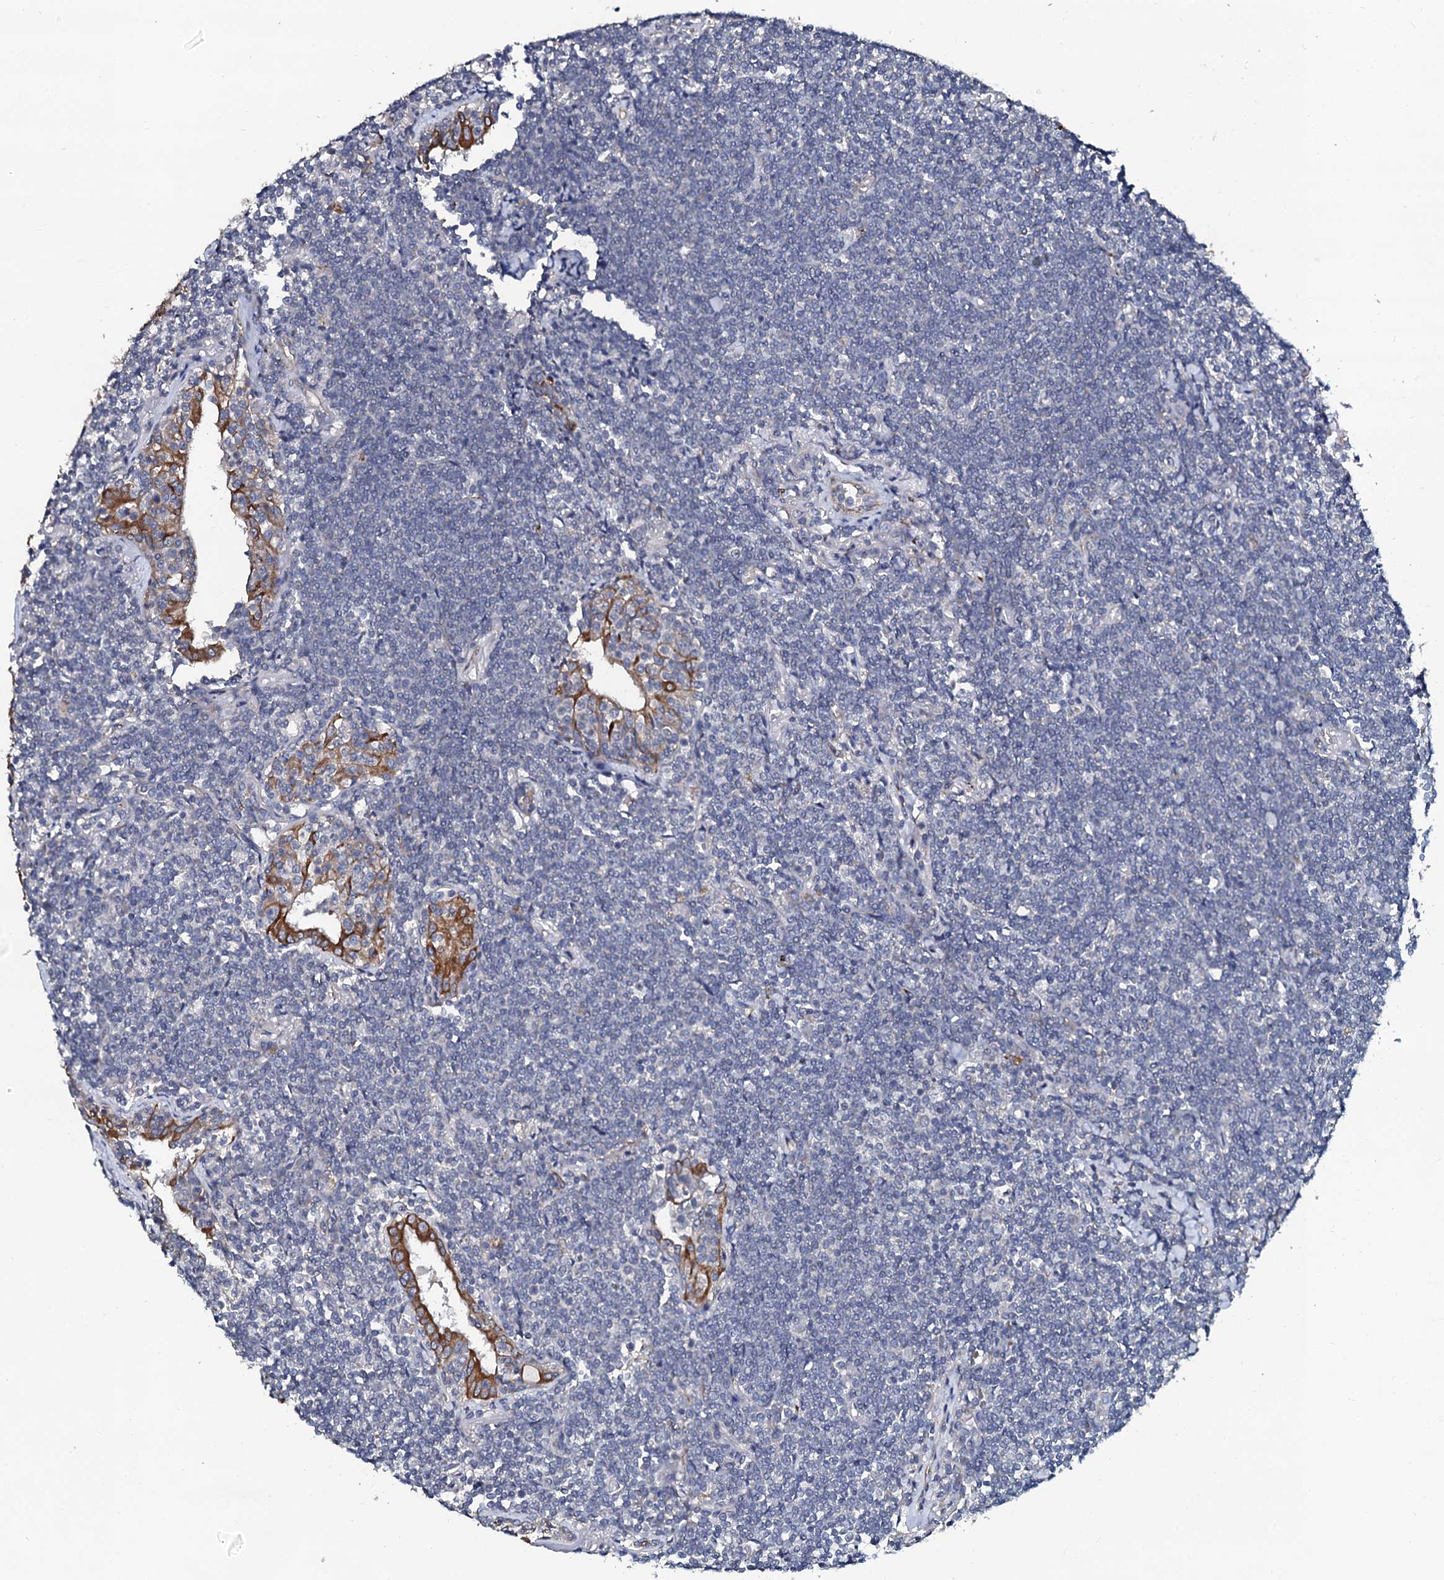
{"staining": {"intensity": "negative", "quantity": "none", "location": "none"}, "tissue": "lymphoma", "cell_type": "Tumor cells", "image_type": "cancer", "snomed": [{"axis": "morphology", "description": "Malignant lymphoma, non-Hodgkin's type, Low grade"}, {"axis": "topography", "description": "Lung"}], "caption": "This is an IHC histopathology image of low-grade malignant lymphoma, non-Hodgkin's type. There is no staining in tumor cells.", "gene": "GLCE", "patient": {"sex": "female", "age": 71}}